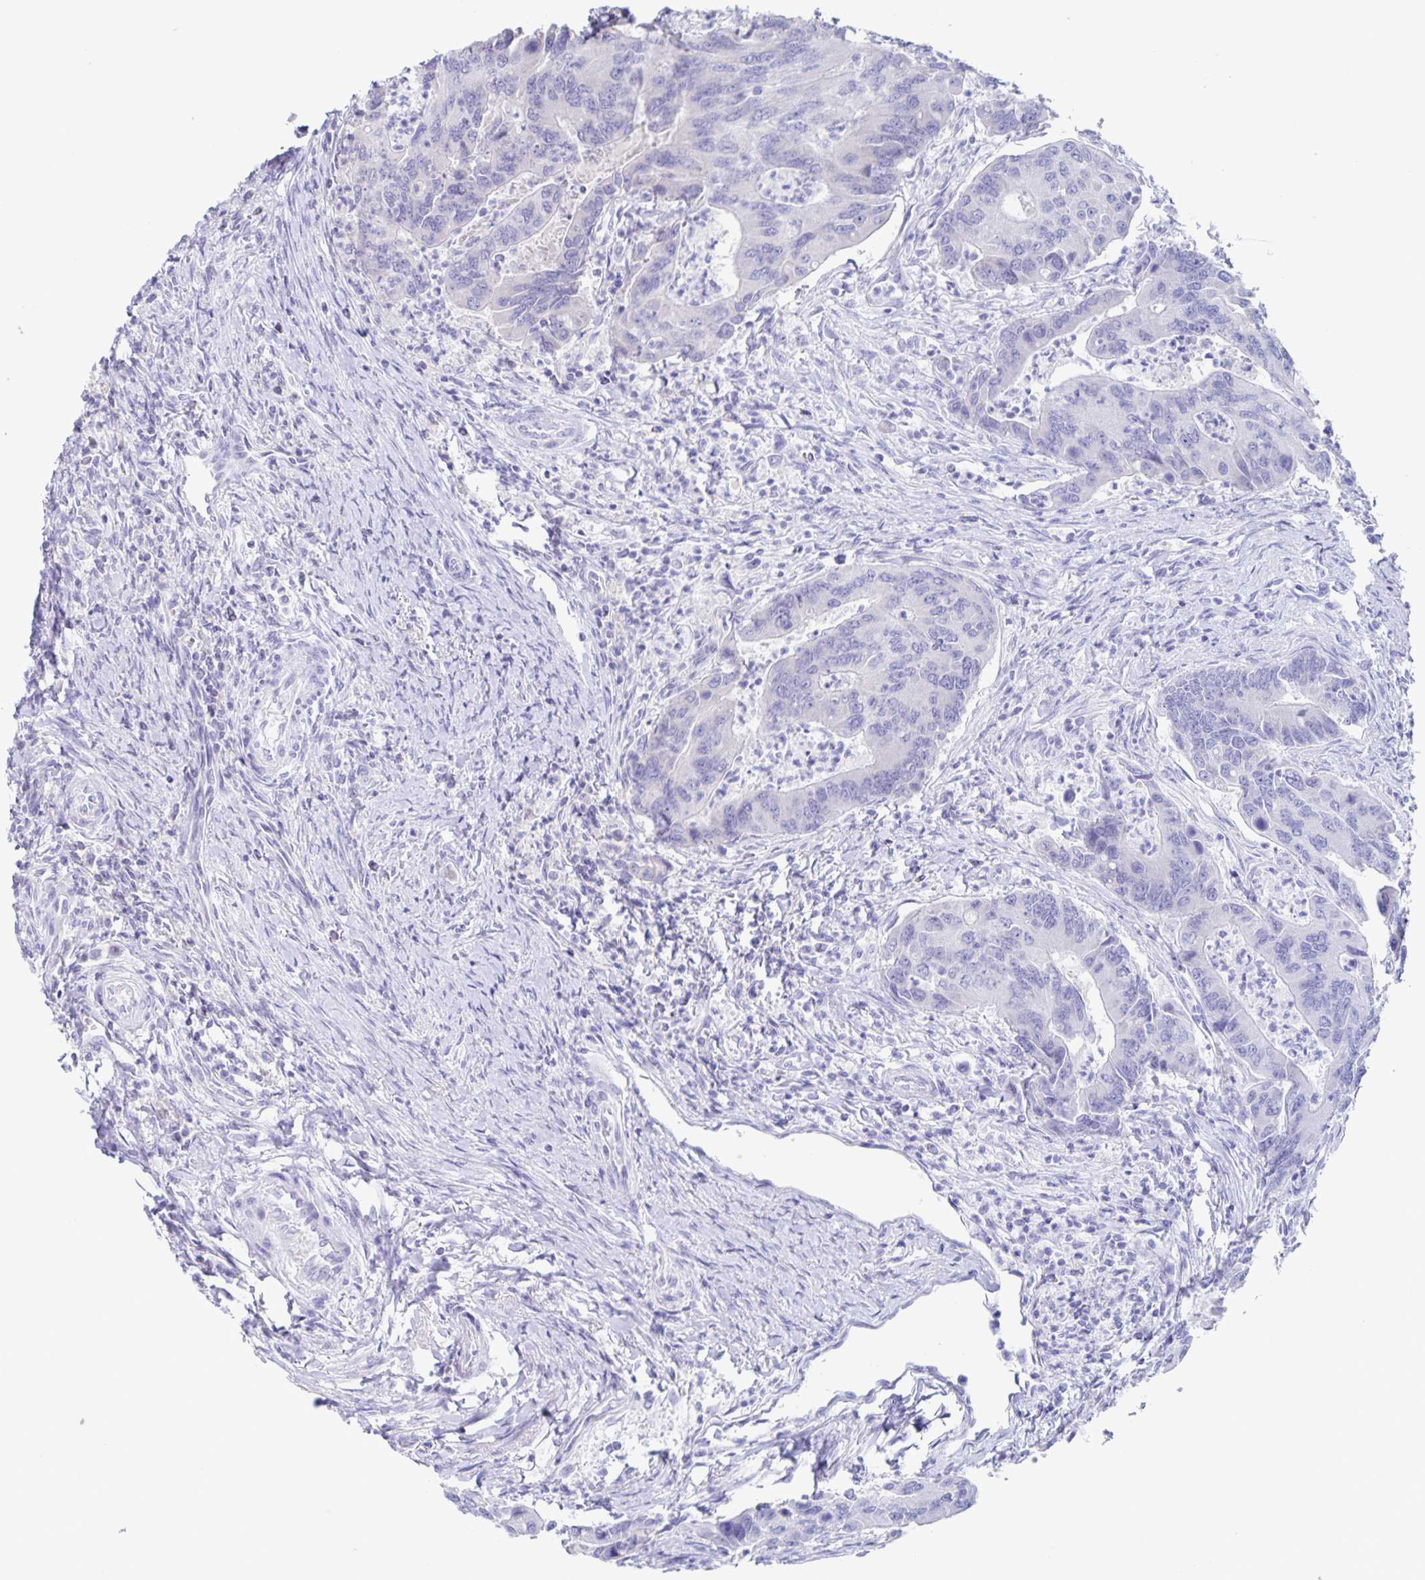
{"staining": {"intensity": "negative", "quantity": "none", "location": "none"}, "tissue": "colorectal cancer", "cell_type": "Tumor cells", "image_type": "cancer", "snomed": [{"axis": "morphology", "description": "Adenocarcinoma, NOS"}, {"axis": "topography", "description": "Colon"}], "caption": "Tumor cells show no significant positivity in colorectal cancer (adenocarcinoma).", "gene": "RPL36A", "patient": {"sex": "female", "age": 67}}